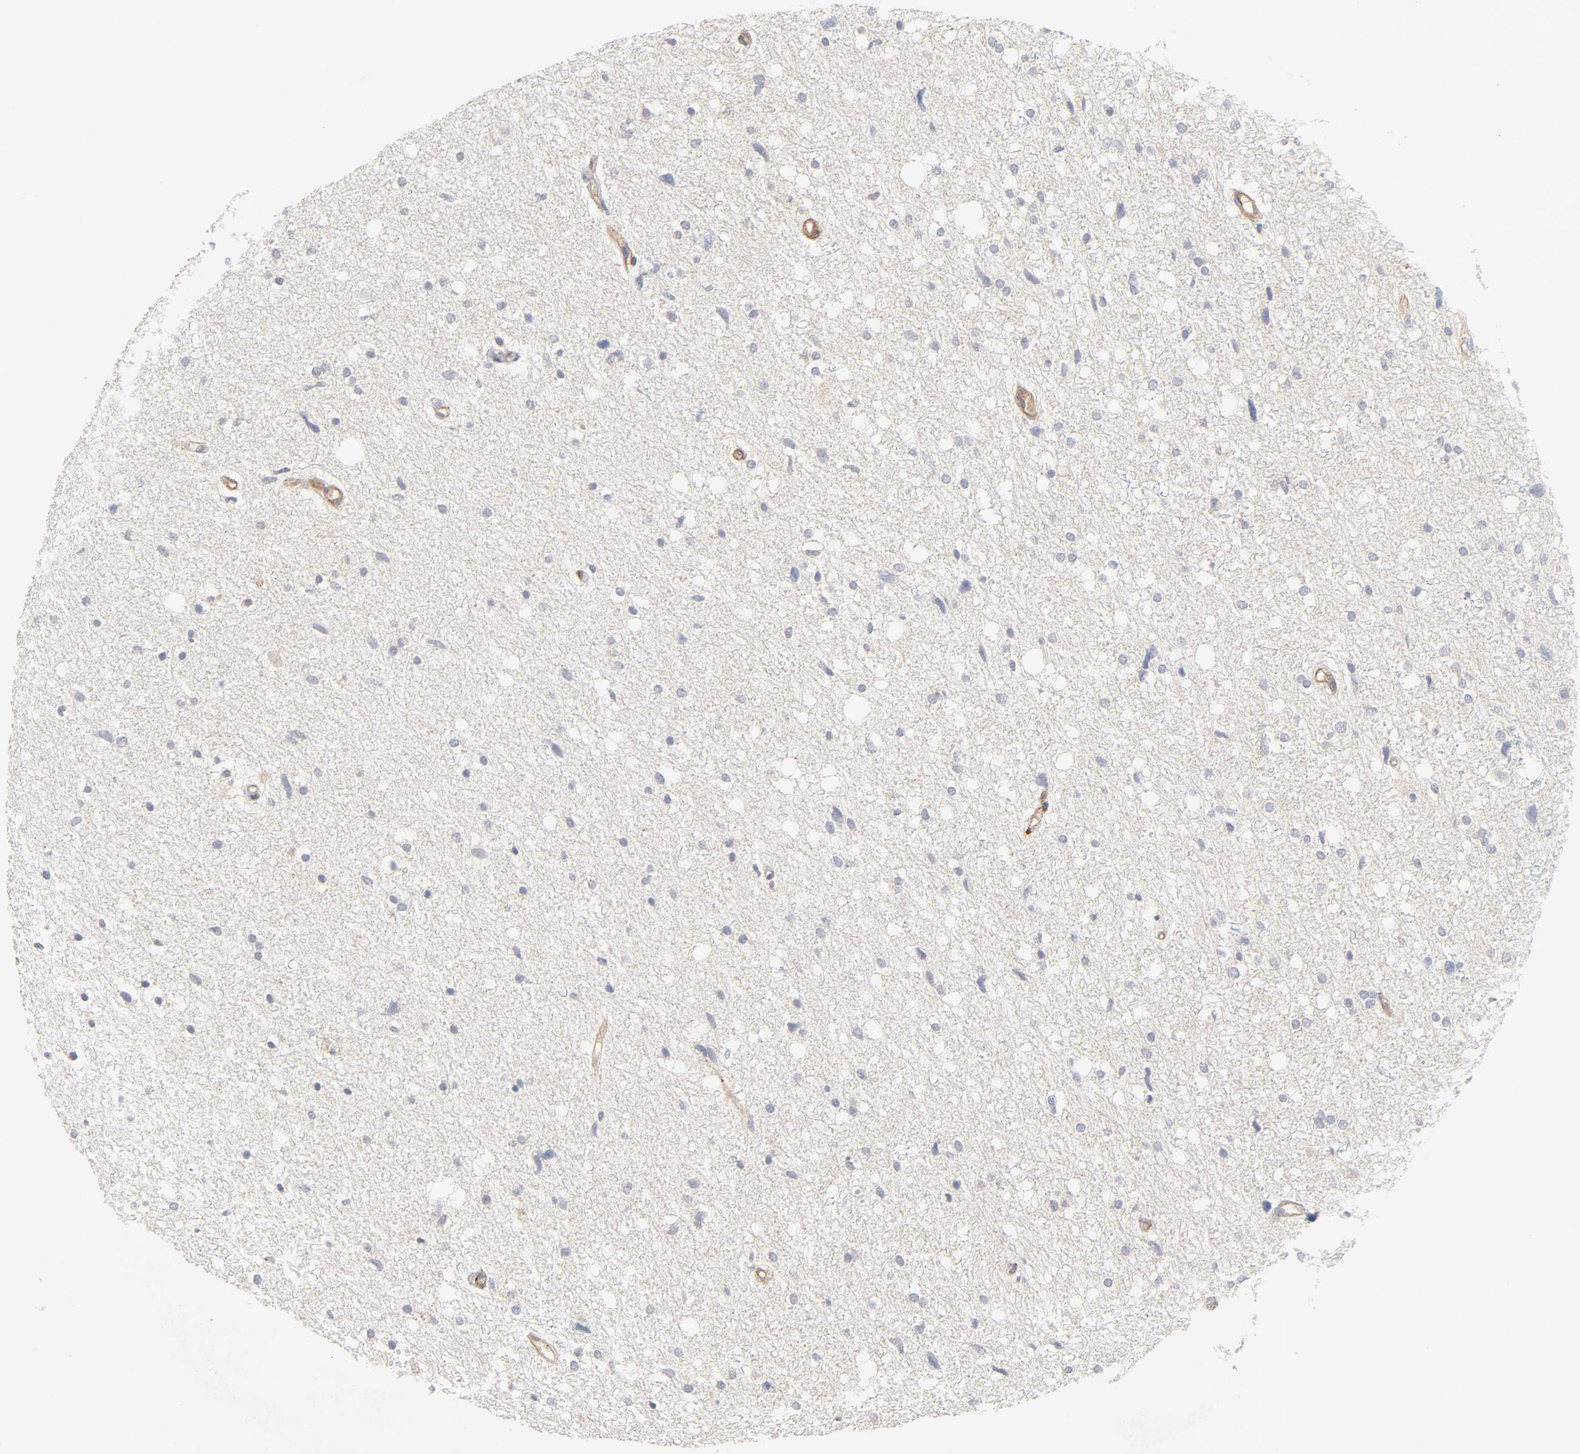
{"staining": {"intensity": "negative", "quantity": "none", "location": "none"}, "tissue": "glioma", "cell_type": "Tumor cells", "image_type": "cancer", "snomed": [{"axis": "morphology", "description": "Glioma, malignant, High grade"}, {"axis": "topography", "description": "Brain"}], "caption": "This is an immunohistochemistry image of human glioma. There is no positivity in tumor cells.", "gene": "STRN3", "patient": {"sex": "female", "age": 59}}